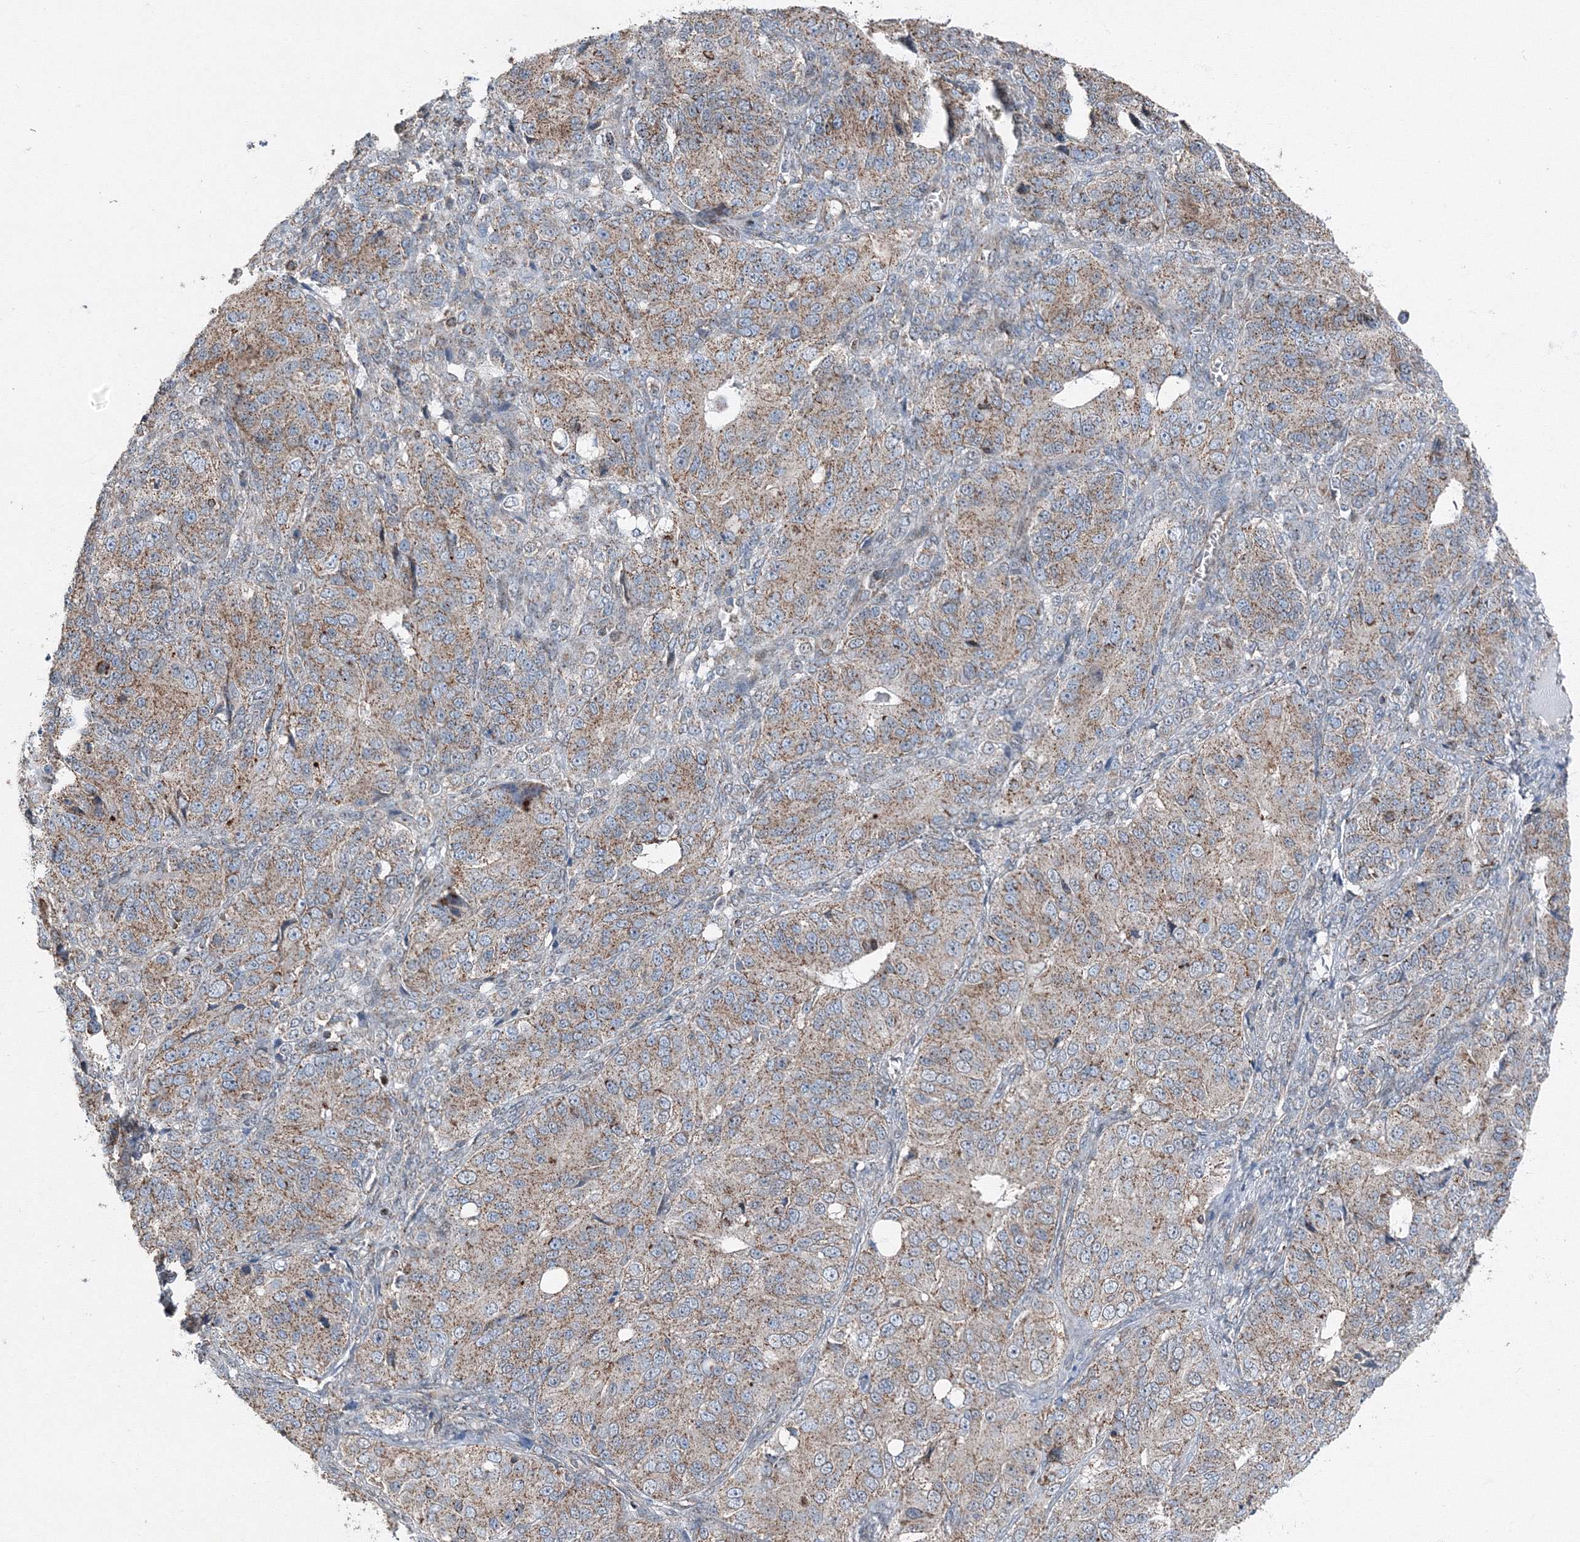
{"staining": {"intensity": "moderate", "quantity": ">75%", "location": "cytoplasmic/membranous"}, "tissue": "ovarian cancer", "cell_type": "Tumor cells", "image_type": "cancer", "snomed": [{"axis": "morphology", "description": "Carcinoma, endometroid"}, {"axis": "topography", "description": "Ovary"}], "caption": "Tumor cells demonstrate medium levels of moderate cytoplasmic/membranous positivity in about >75% of cells in ovarian cancer (endometroid carcinoma). Nuclei are stained in blue.", "gene": "AASDH", "patient": {"sex": "female", "age": 51}}